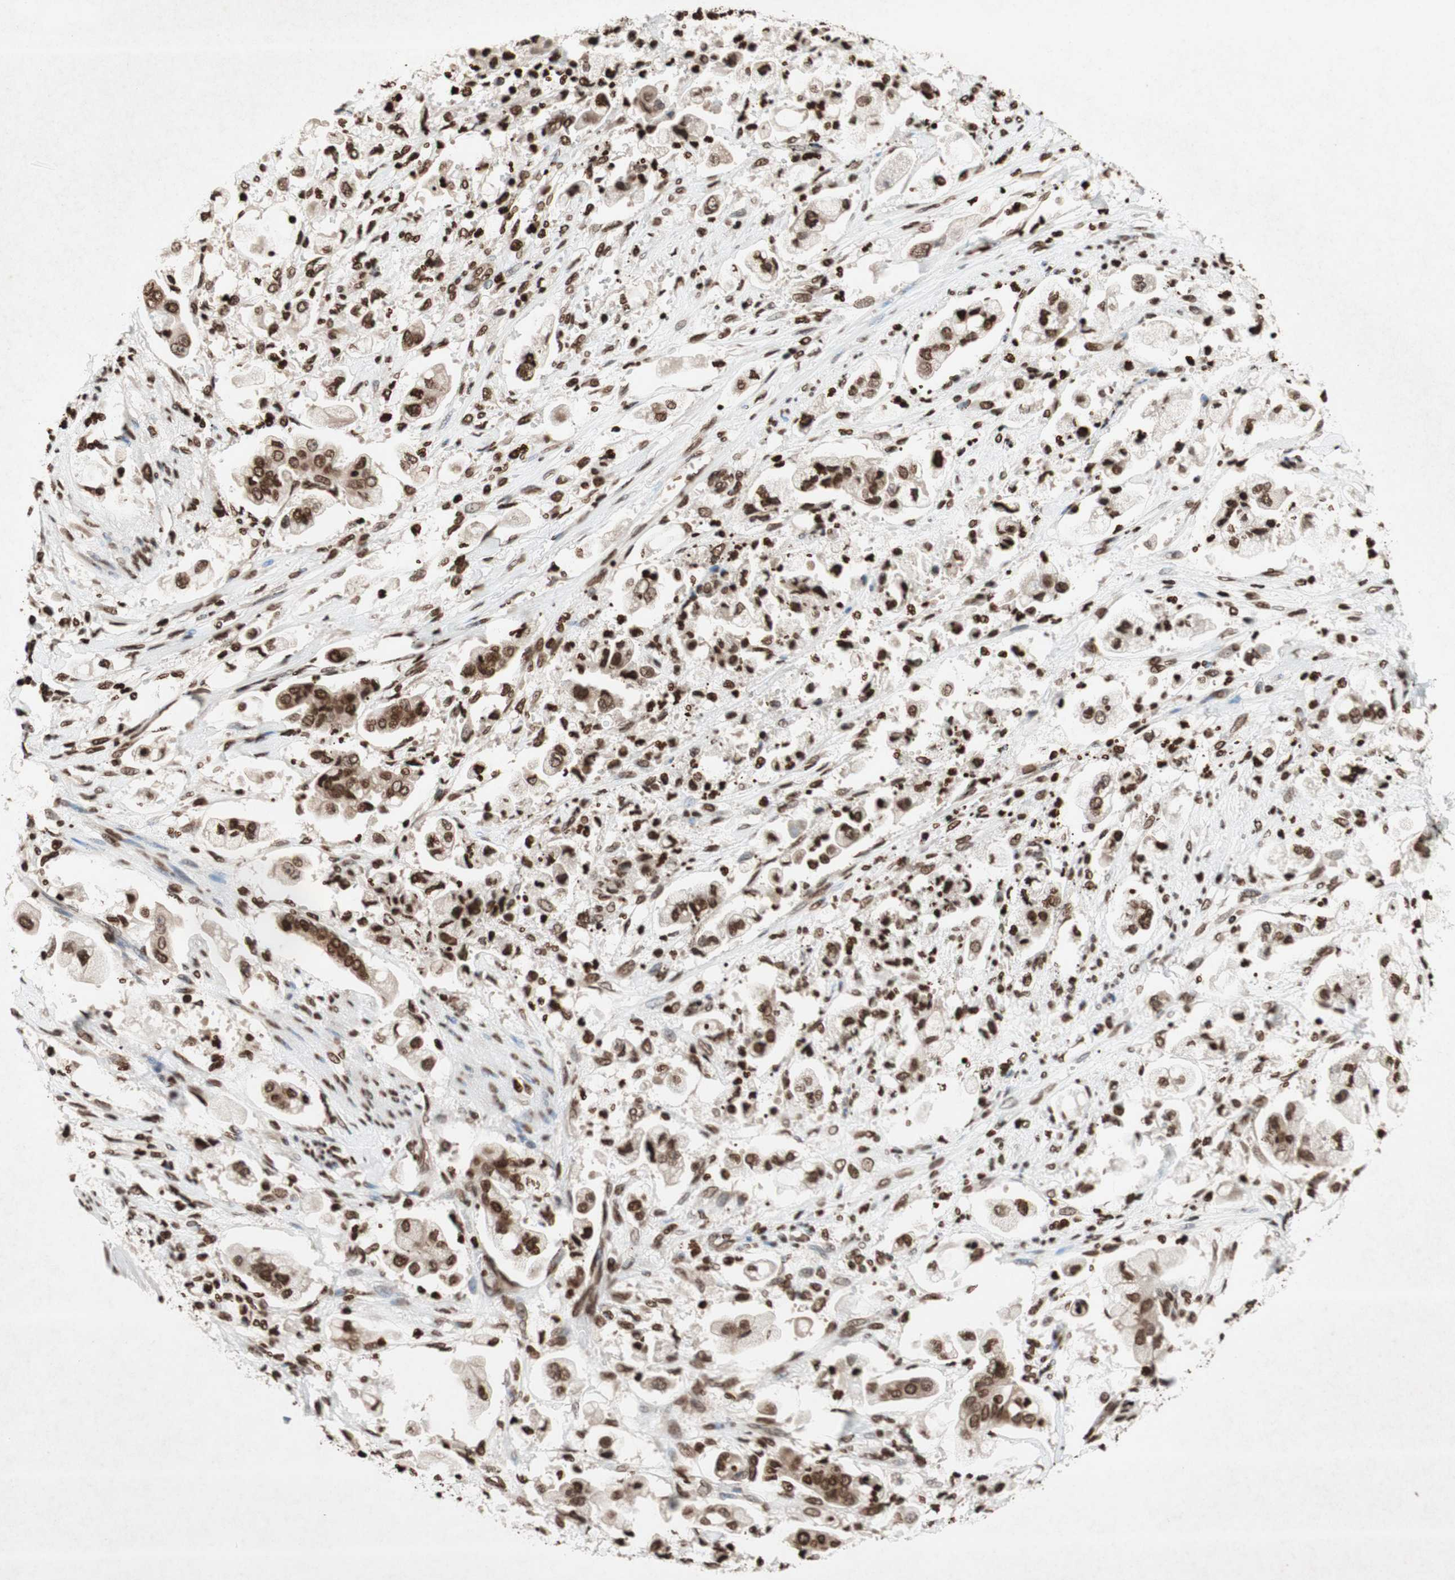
{"staining": {"intensity": "moderate", "quantity": ">75%", "location": "nuclear"}, "tissue": "stomach cancer", "cell_type": "Tumor cells", "image_type": "cancer", "snomed": [{"axis": "morphology", "description": "Adenocarcinoma, NOS"}, {"axis": "topography", "description": "Stomach"}], "caption": "Tumor cells show medium levels of moderate nuclear staining in approximately >75% of cells in stomach adenocarcinoma.", "gene": "NCOA3", "patient": {"sex": "male", "age": 62}}